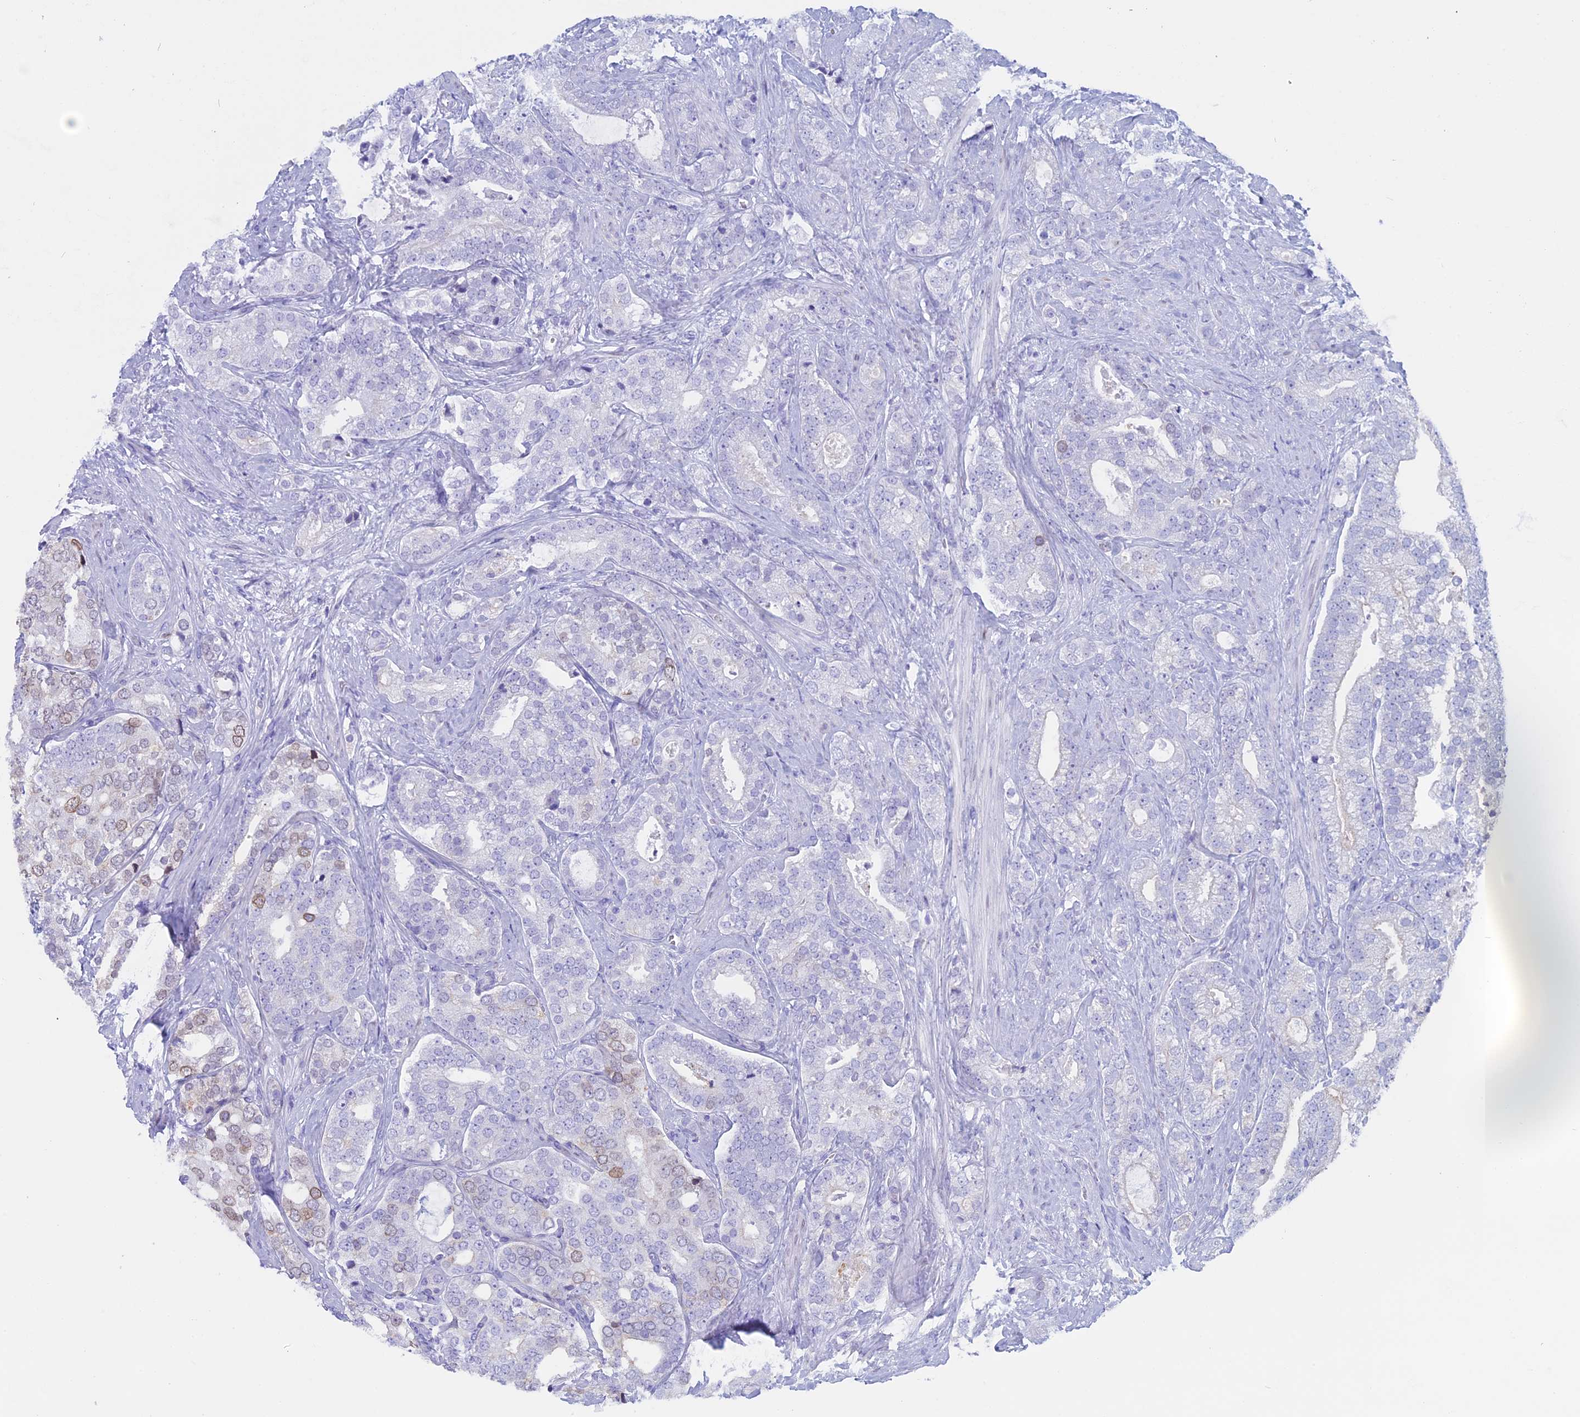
{"staining": {"intensity": "negative", "quantity": "none", "location": "none"}, "tissue": "prostate cancer", "cell_type": "Tumor cells", "image_type": "cancer", "snomed": [{"axis": "morphology", "description": "Adenocarcinoma, High grade"}, {"axis": "topography", "description": "Prostate and seminal vesicle, NOS"}], "caption": "A high-resolution photomicrograph shows immunohistochemistry (IHC) staining of prostate cancer (adenocarcinoma (high-grade)), which shows no significant positivity in tumor cells.", "gene": "FAM169A", "patient": {"sex": "male", "age": 67}}